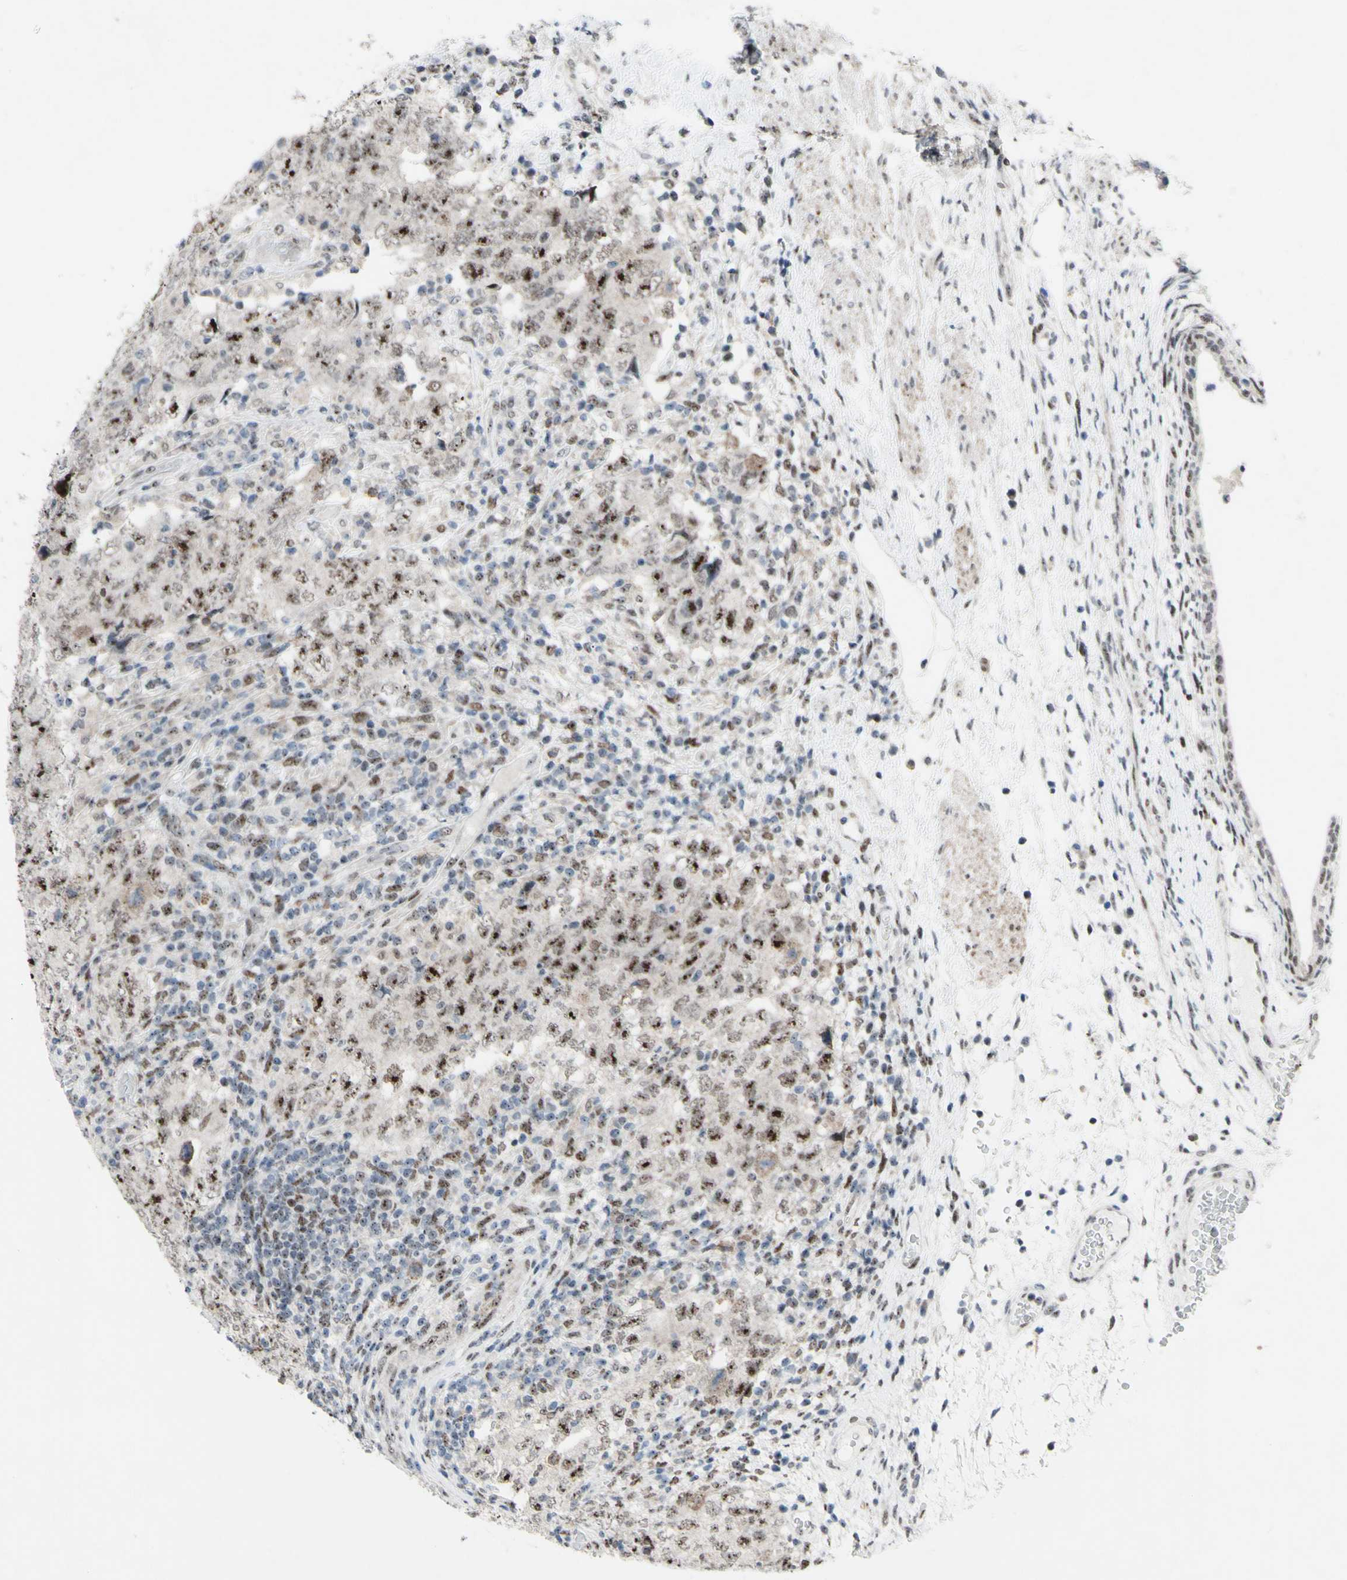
{"staining": {"intensity": "strong", "quantity": ">75%", "location": "nuclear"}, "tissue": "testis cancer", "cell_type": "Tumor cells", "image_type": "cancer", "snomed": [{"axis": "morphology", "description": "Carcinoma, Embryonal, NOS"}, {"axis": "topography", "description": "Testis"}], "caption": "There is high levels of strong nuclear positivity in tumor cells of embryonal carcinoma (testis), as demonstrated by immunohistochemical staining (brown color).", "gene": "POLR1A", "patient": {"sex": "male", "age": 26}}